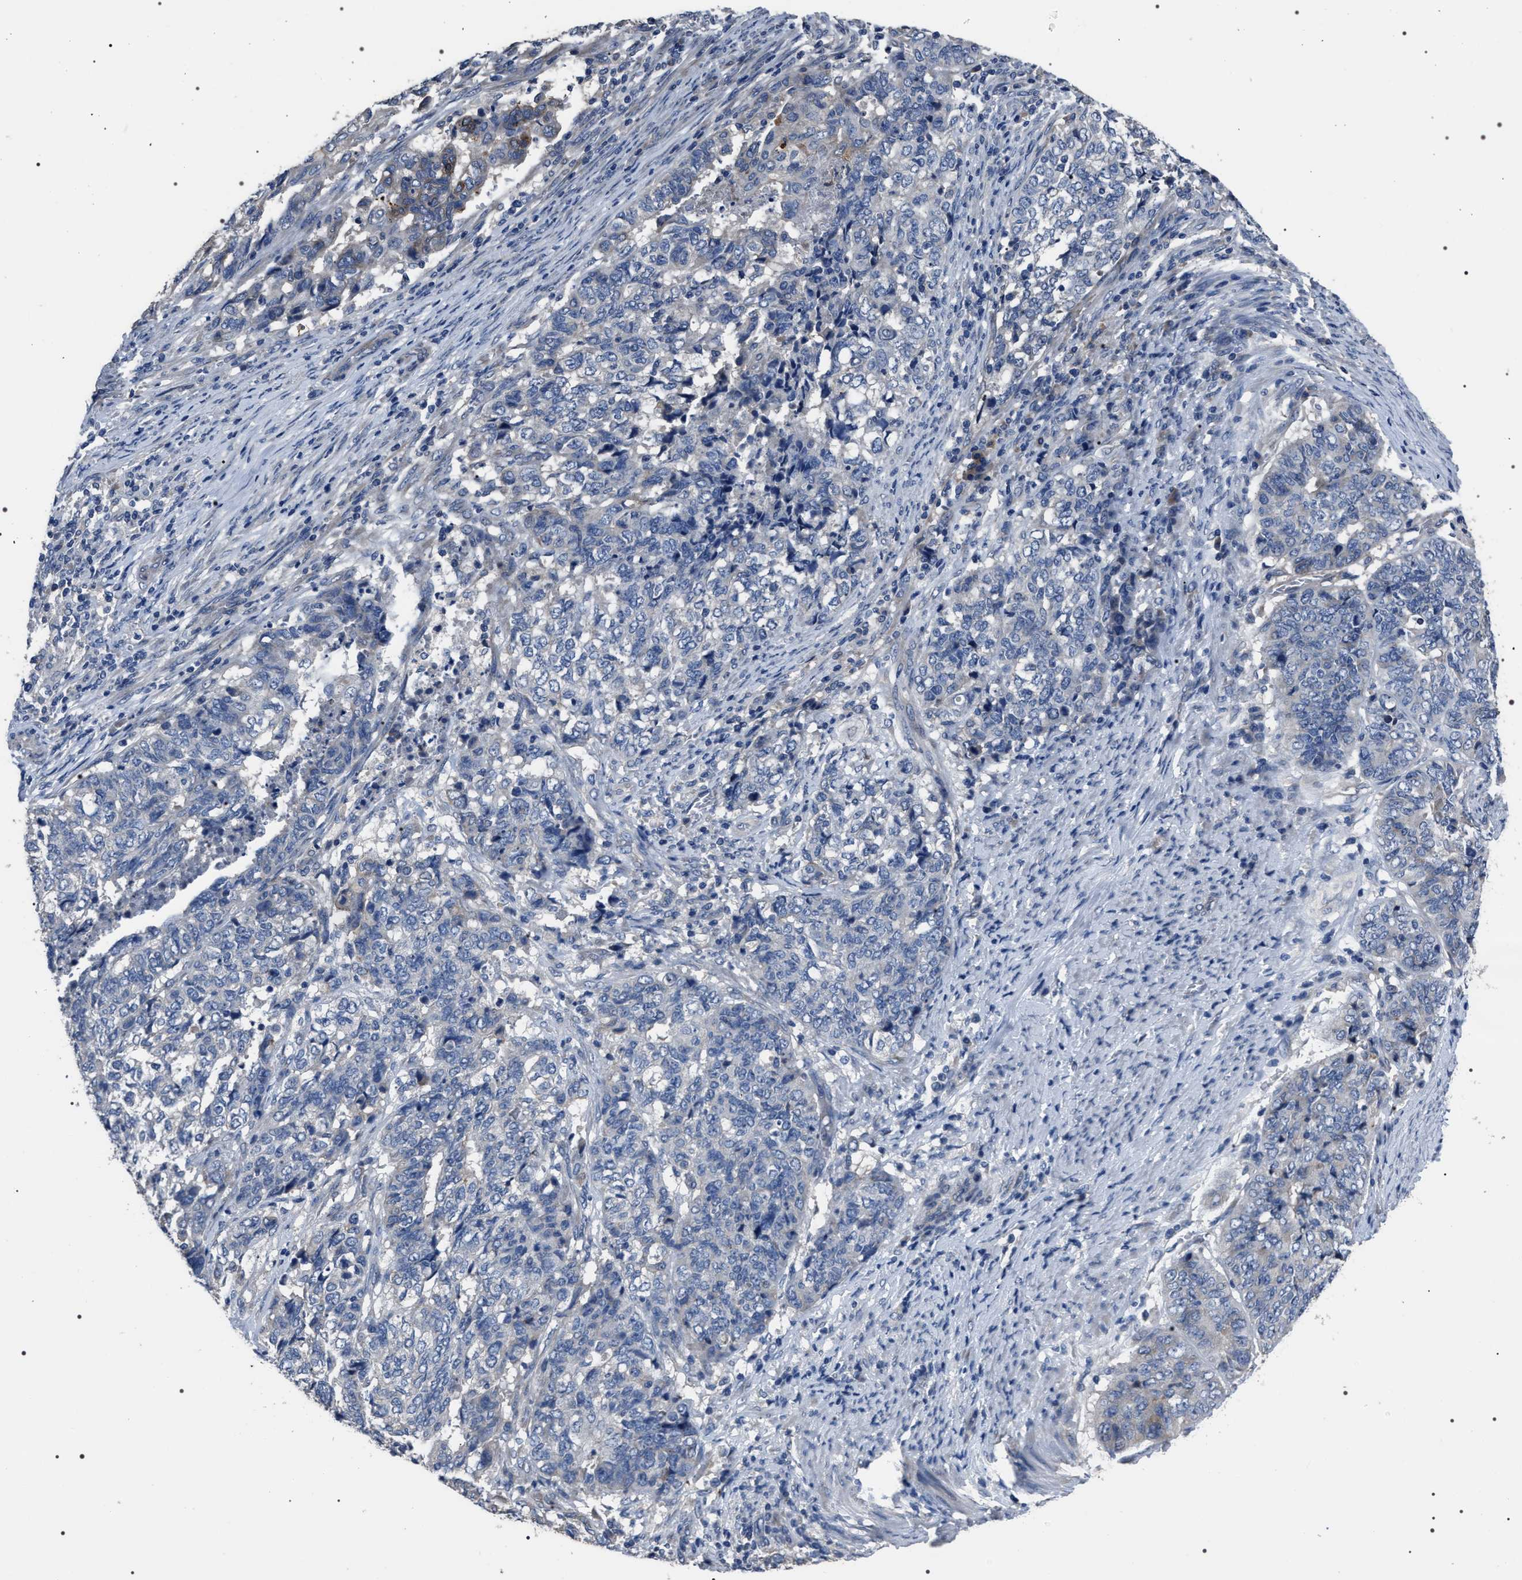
{"staining": {"intensity": "negative", "quantity": "none", "location": "none"}, "tissue": "endometrial cancer", "cell_type": "Tumor cells", "image_type": "cancer", "snomed": [{"axis": "morphology", "description": "Adenocarcinoma, NOS"}, {"axis": "topography", "description": "Endometrium"}], "caption": "There is no significant staining in tumor cells of endometrial cancer.", "gene": "TRIM54", "patient": {"sex": "female", "age": 80}}